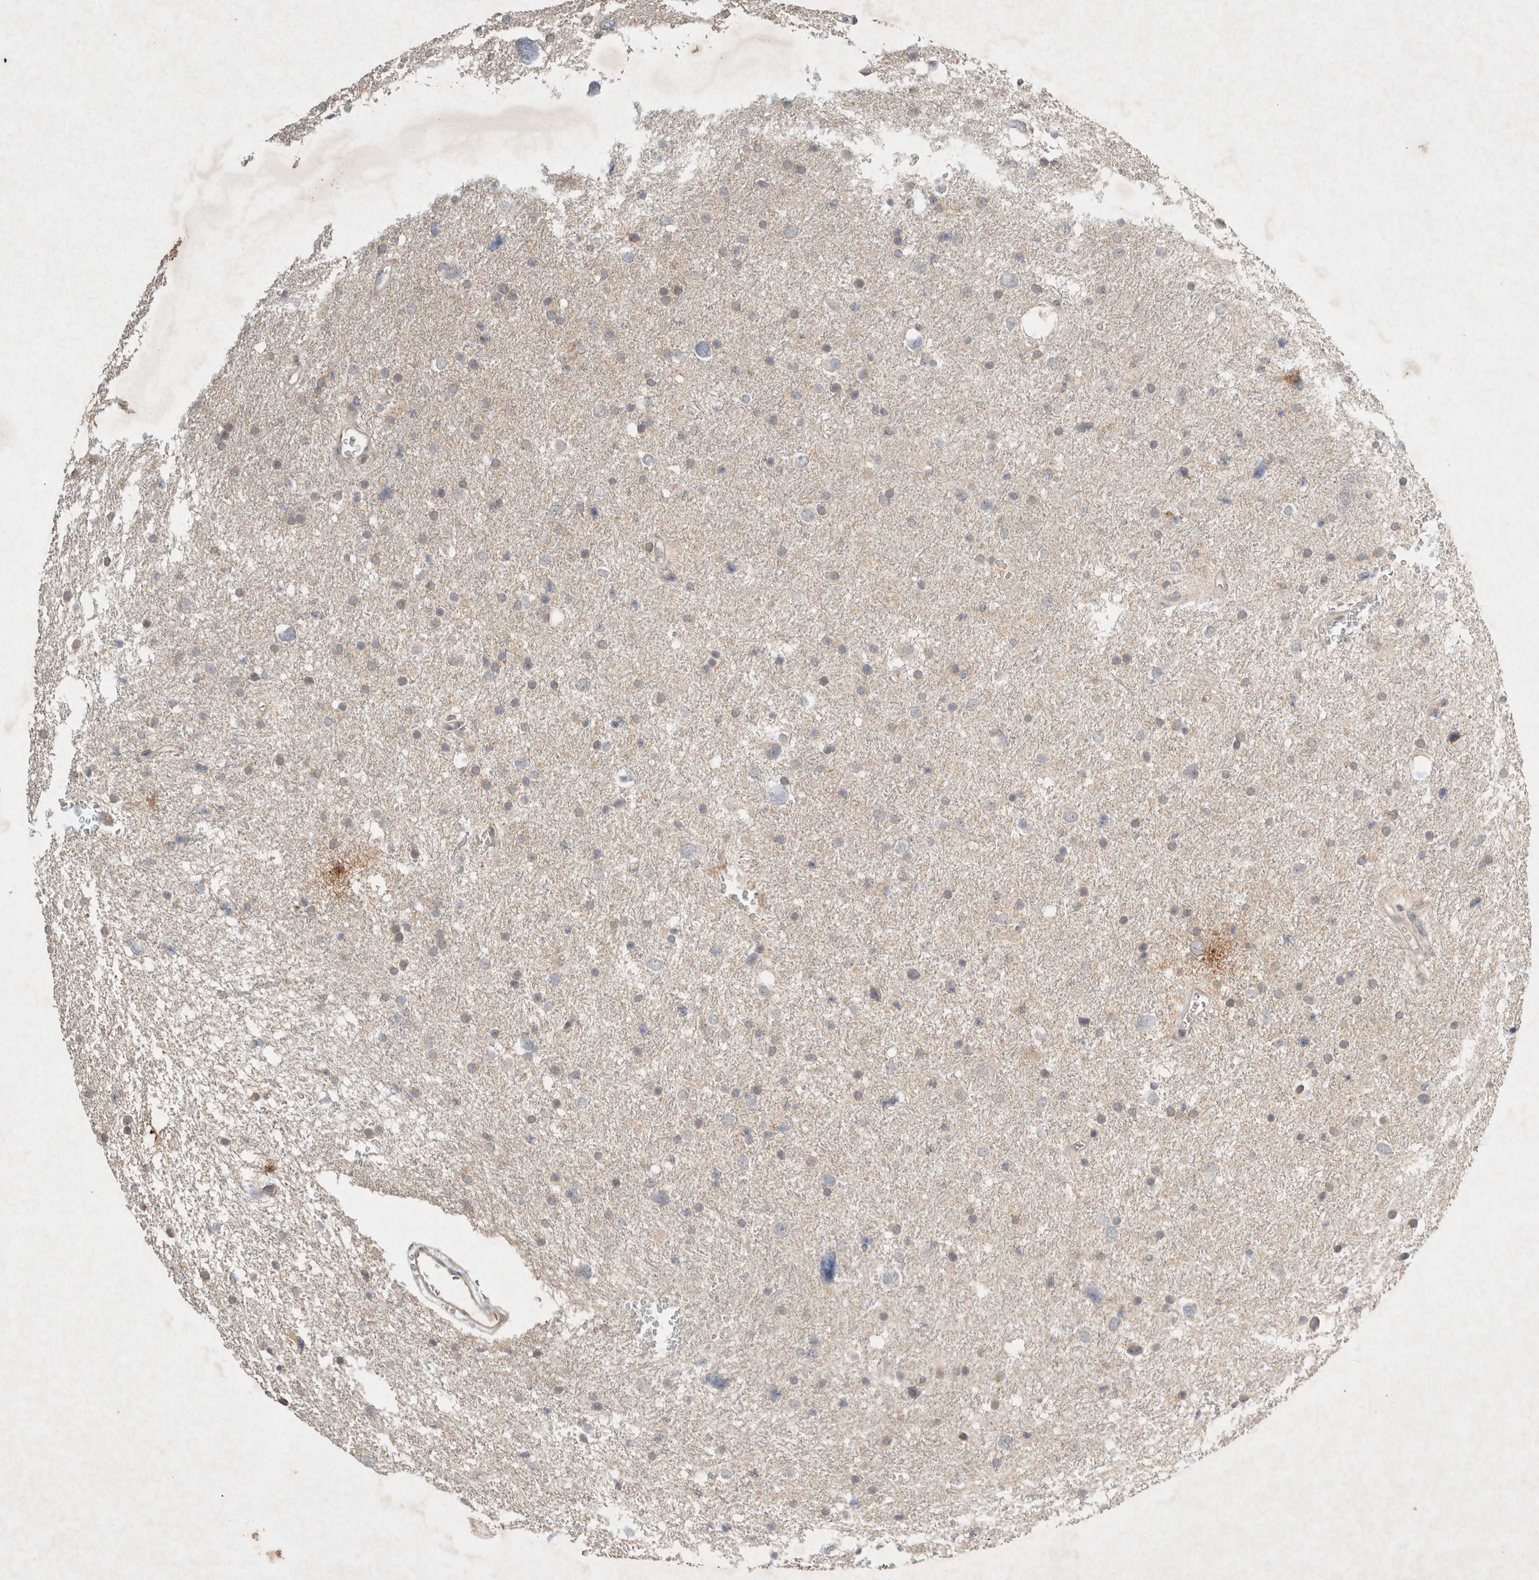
{"staining": {"intensity": "weak", "quantity": "<25%", "location": "cytoplasmic/membranous"}, "tissue": "glioma", "cell_type": "Tumor cells", "image_type": "cancer", "snomed": [{"axis": "morphology", "description": "Glioma, malignant, Low grade"}, {"axis": "topography", "description": "Brain"}], "caption": "The IHC photomicrograph has no significant expression in tumor cells of glioma tissue. (DAB (3,3'-diaminobenzidine) IHC visualized using brightfield microscopy, high magnification).", "gene": "LOXL2", "patient": {"sex": "female", "age": 37}}